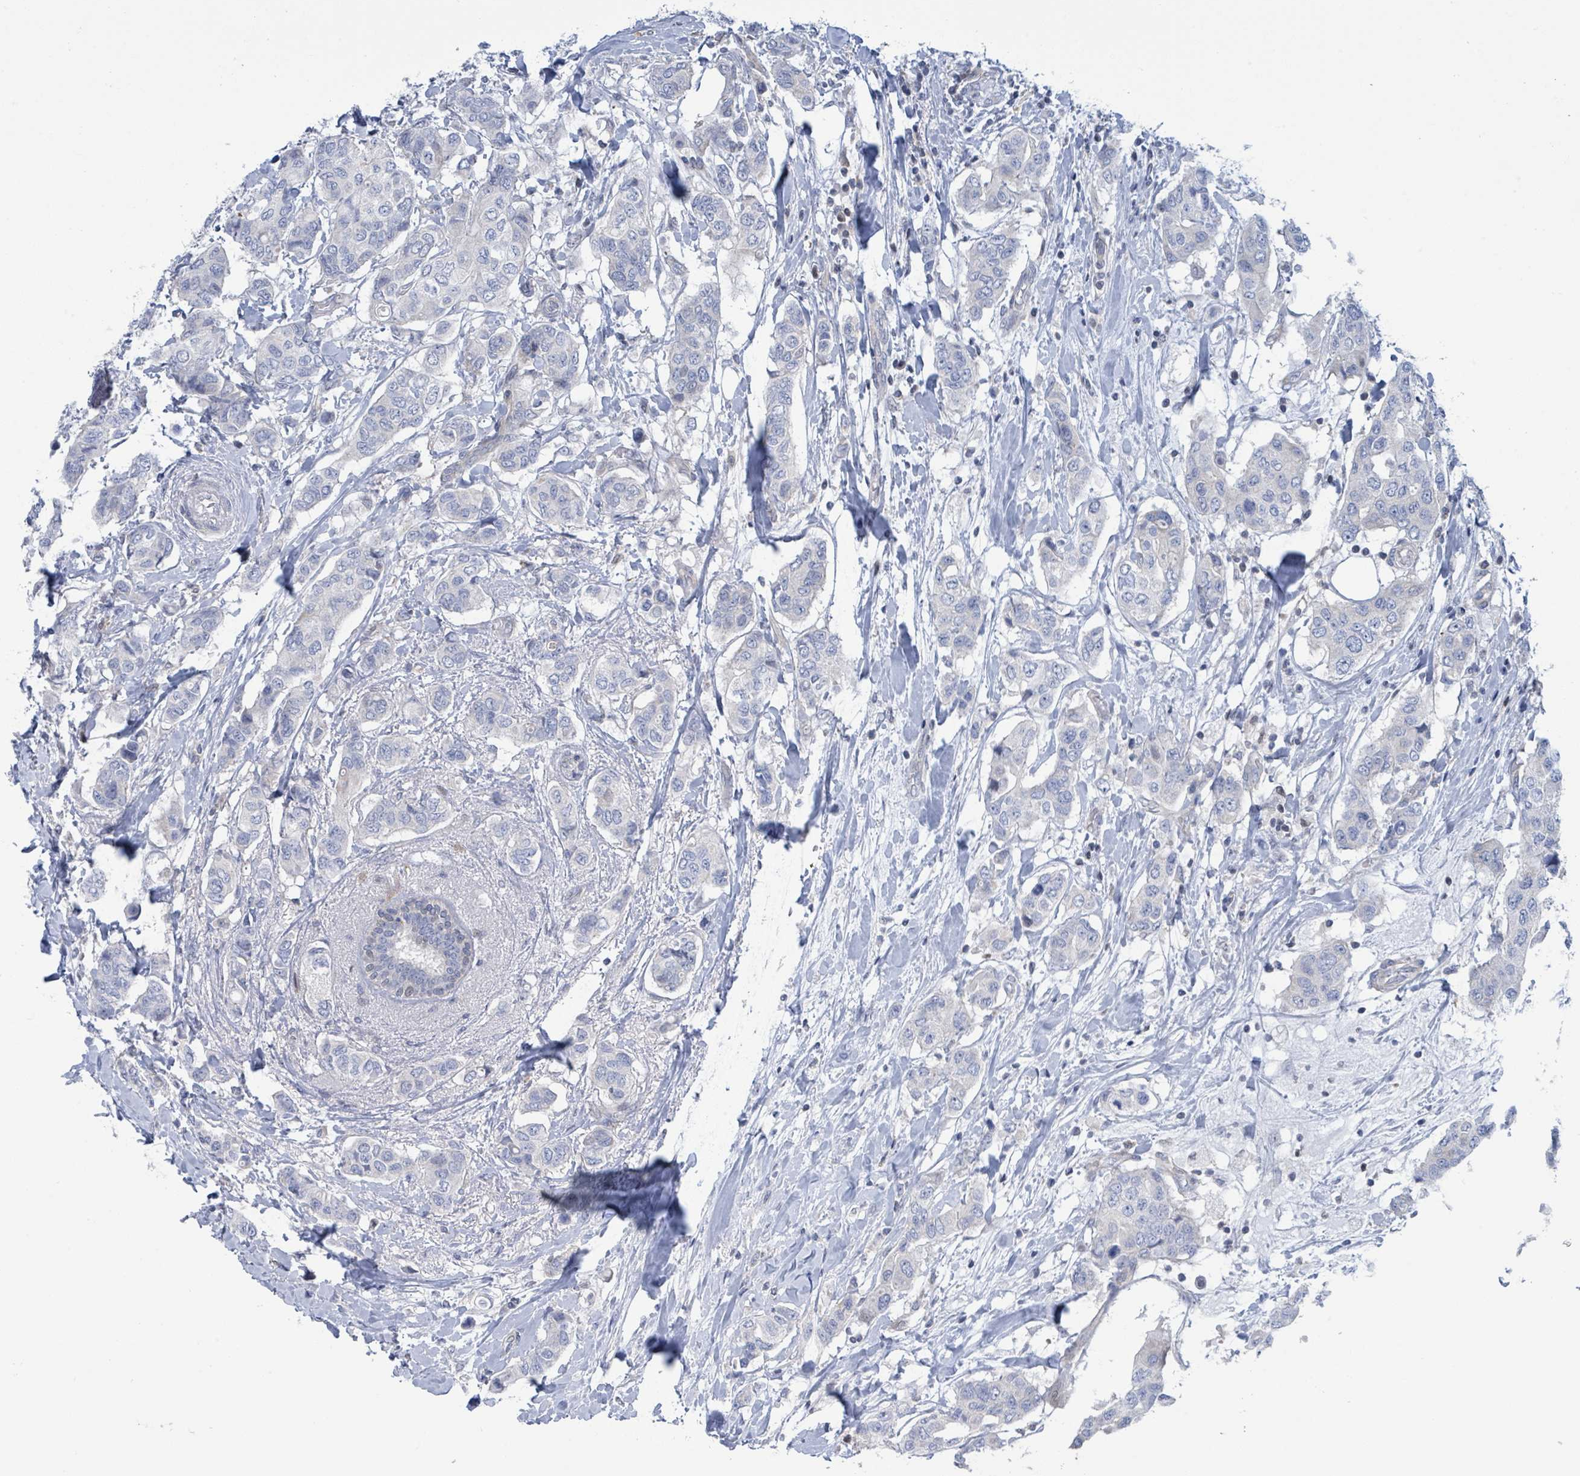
{"staining": {"intensity": "negative", "quantity": "none", "location": "none"}, "tissue": "breast cancer", "cell_type": "Tumor cells", "image_type": "cancer", "snomed": [{"axis": "morphology", "description": "Lobular carcinoma"}, {"axis": "topography", "description": "Breast"}], "caption": "Micrograph shows no protein staining in tumor cells of lobular carcinoma (breast) tissue. Nuclei are stained in blue.", "gene": "DGKZ", "patient": {"sex": "female", "age": 51}}